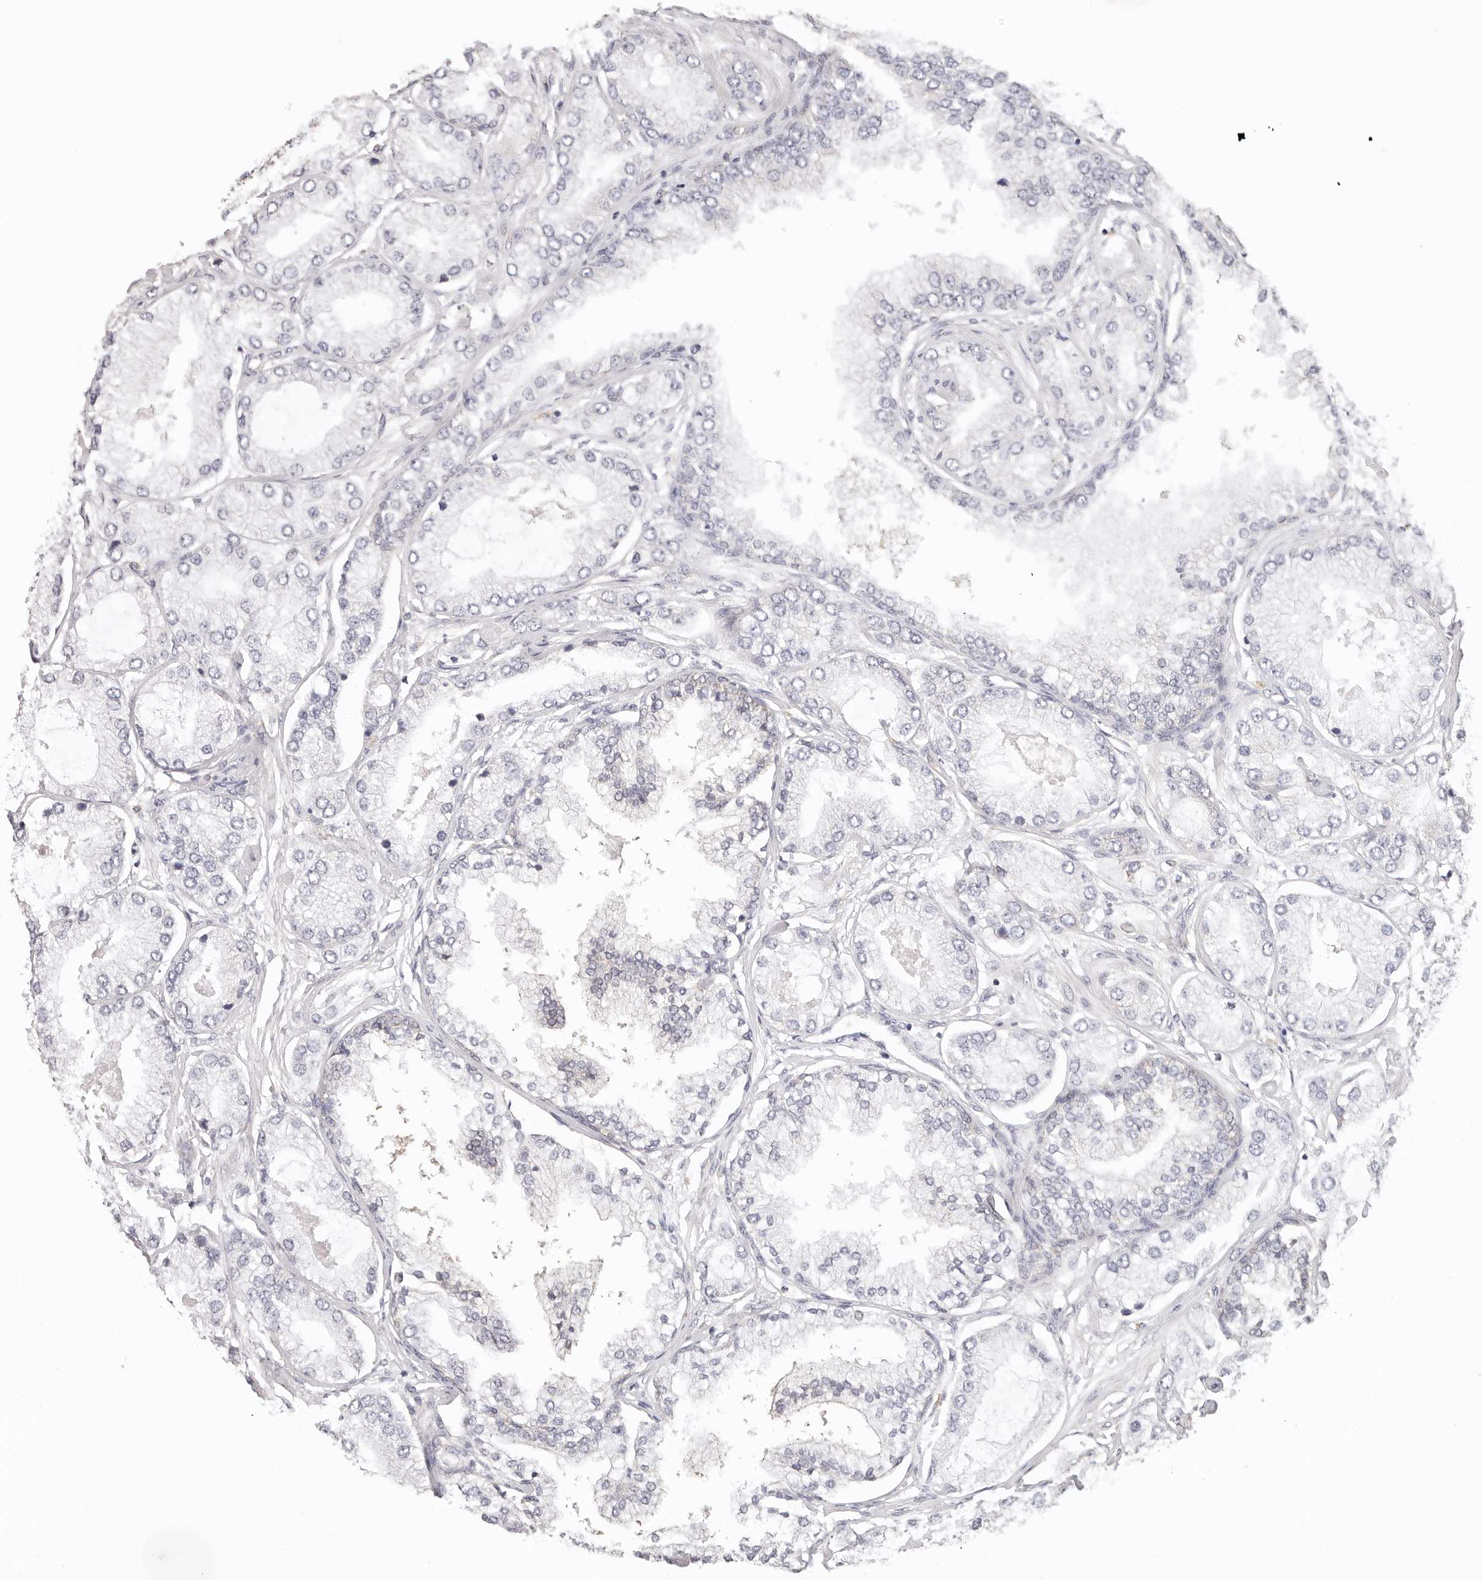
{"staining": {"intensity": "negative", "quantity": "none", "location": "none"}, "tissue": "prostate cancer", "cell_type": "Tumor cells", "image_type": "cancer", "snomed": [{"axis": "morphology", "description": "Adenocarcinoma, Low grade"}, {"axis": "topography", "description": "Prostate"}], "caption": "This is a histopathology image of IHC staining of prostate cancer (low-grade adenocarcinoma), which shows no positivity in tumor cells.", "gene": "AFDN", "patient": {"sex": "male", "age": 62}}